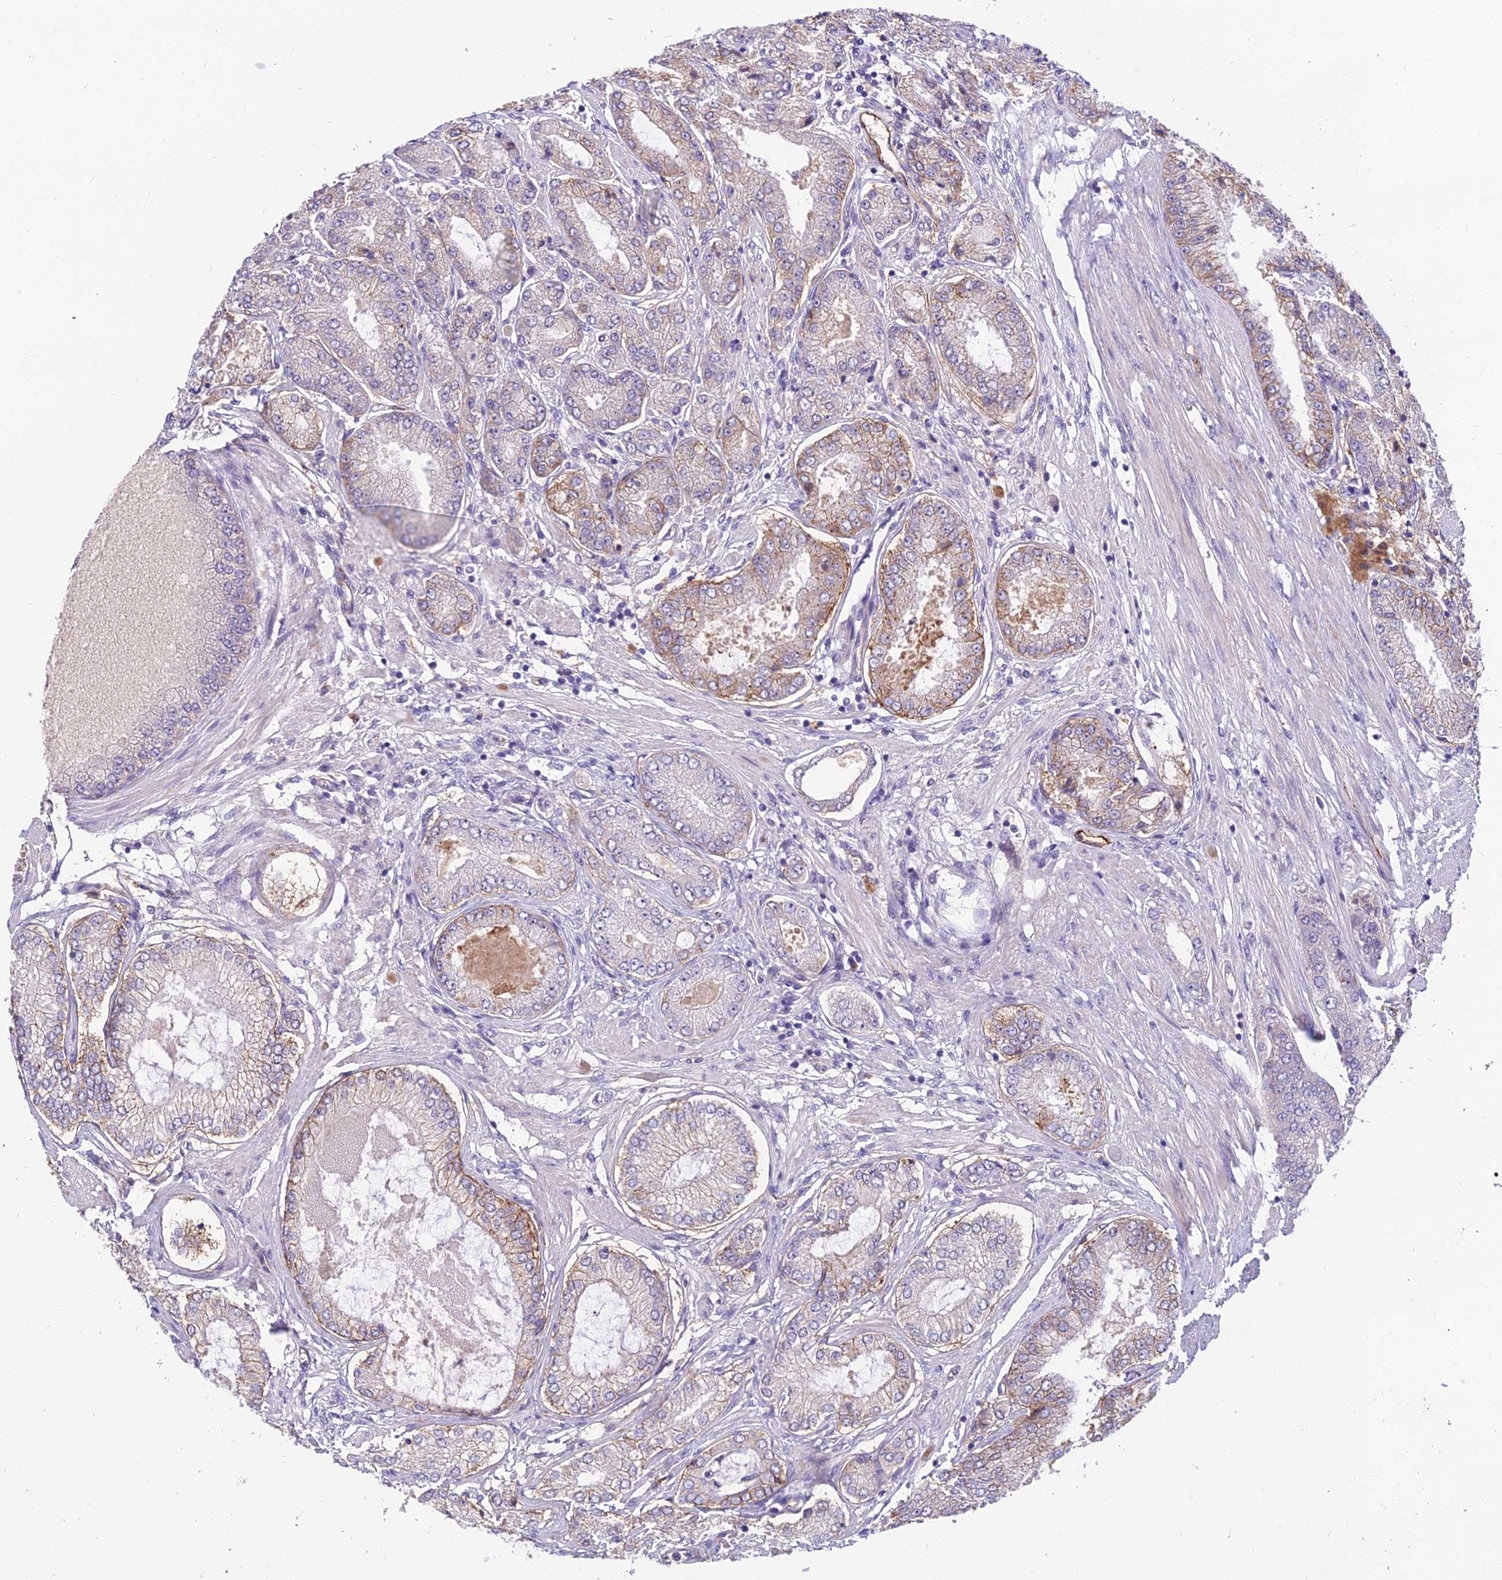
{"staining": {"intensity": "moderate", "quantity": "<25%", "location": "cytoplasmic/membranous"}, "tissue": "prostate cancer", "cell_type": "Tumor cells", "image_type": "cancer", "snomed": [{"axis": "morphology", "description": "Adenocarcinoma, High grade"}, {"axis": "topography", "description": "Prostate"}], "caption": "High-grade adenocarcinoma (prostate) tissue displays moderate cytoplasmic/membranous positivity in approximately <25% of tumor cells (IHC, brightfield microscopy, high magnification).", "gene": "TSPAN15", "patient": {"sex": "male", "age": 71}}